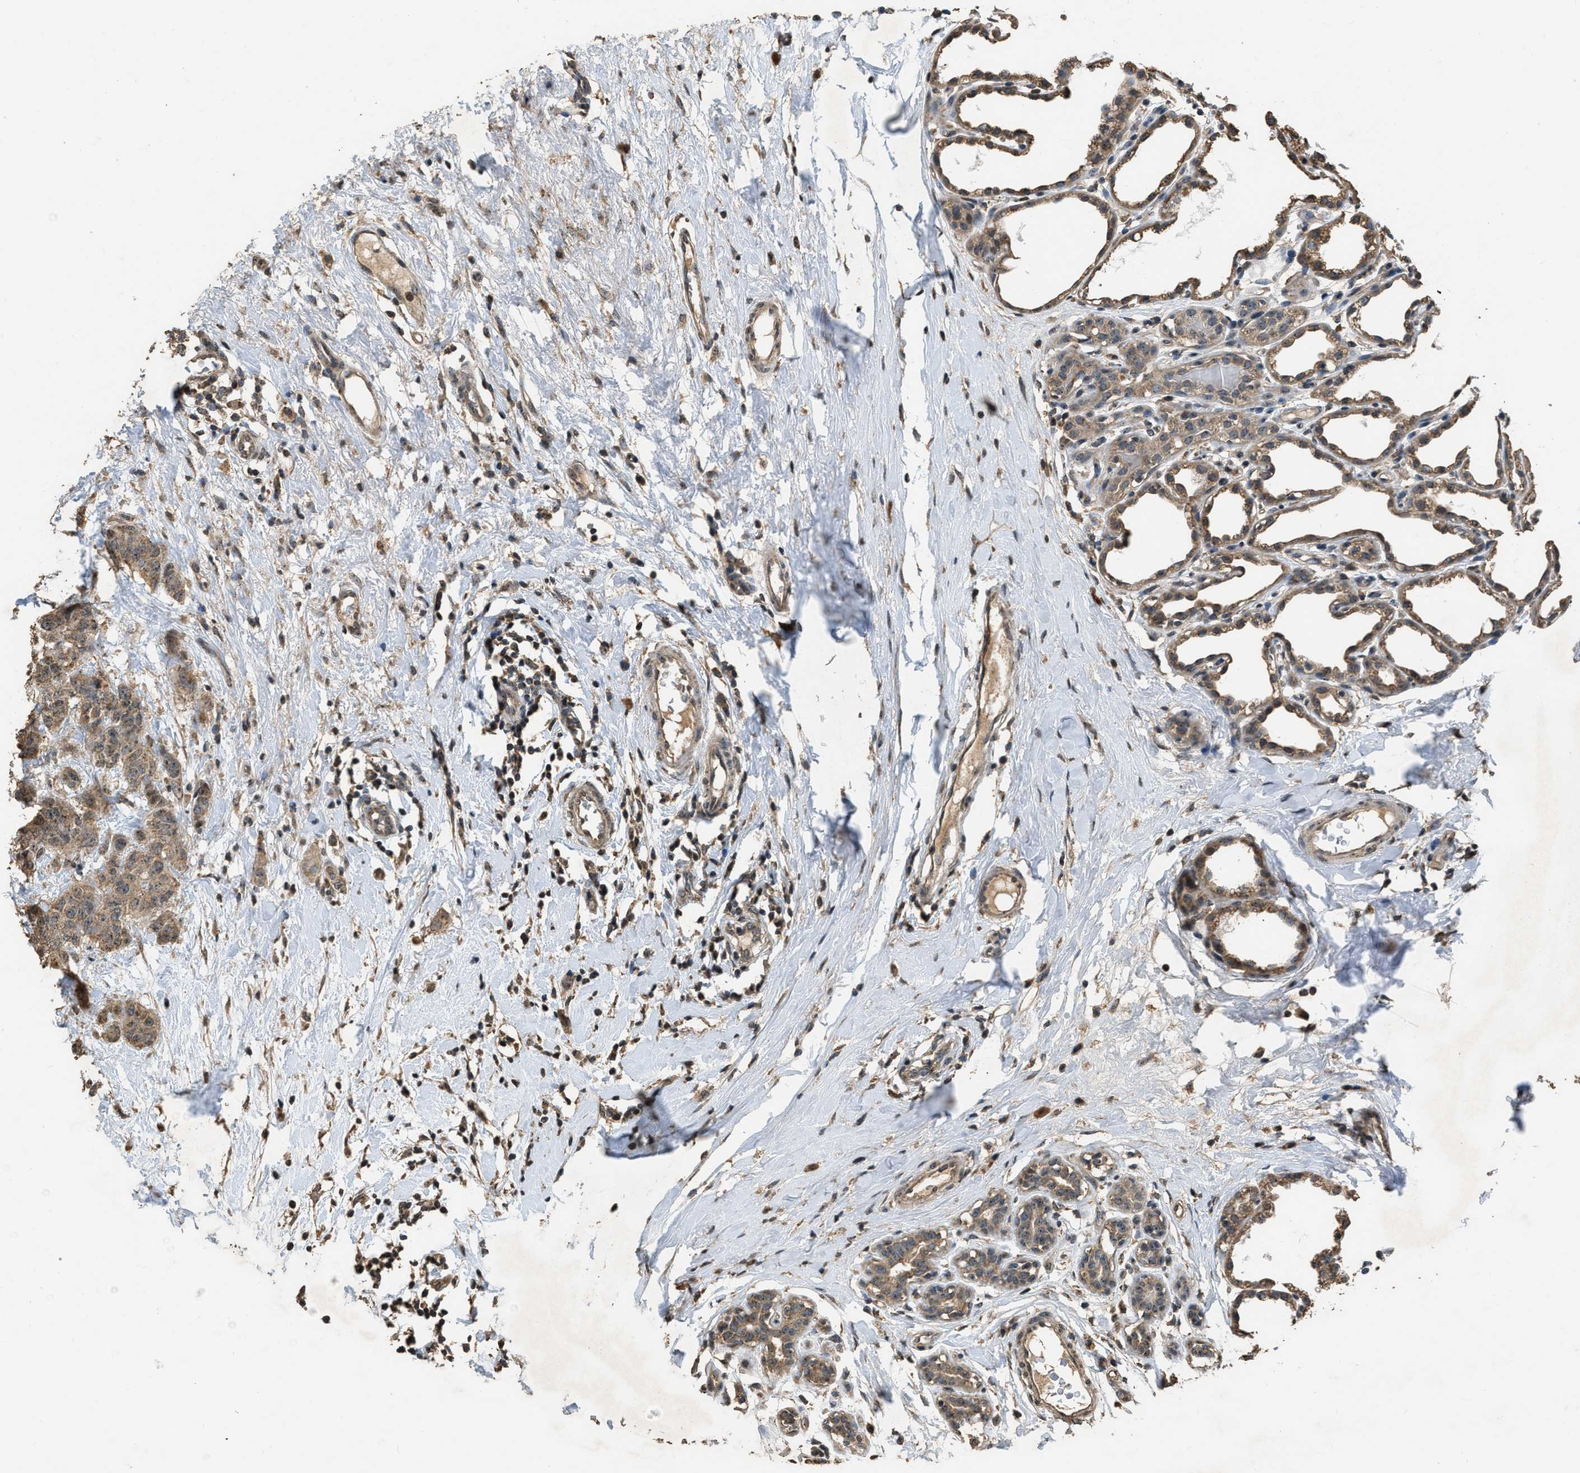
{"staining": {"intensity": "moderate", "quantity": ">75%", "location": "cytoplasmic/membranous,nuclear"}, "tissue": "breast cancer", "cell_type": "Tumor cells", "image_type": "cancer", "snomed": [{"axis": "morphology", "description": "Normal tissue, NOS"}, {"axis": "morphology", "description": "Duct carcinoma"}, {"axis": "topography", "description": "Breast"}], "caption": "Immunohistochemistry image of breast cancer (intraductal carcinoma) stained for a protein (brown), which exhibits medium levels of moderate cytoplasmic/membranous and nuclear staining in about >75% of tumor cells.", "gene": "DENND6B", "patient": {"sex": "female", "age": 40}}